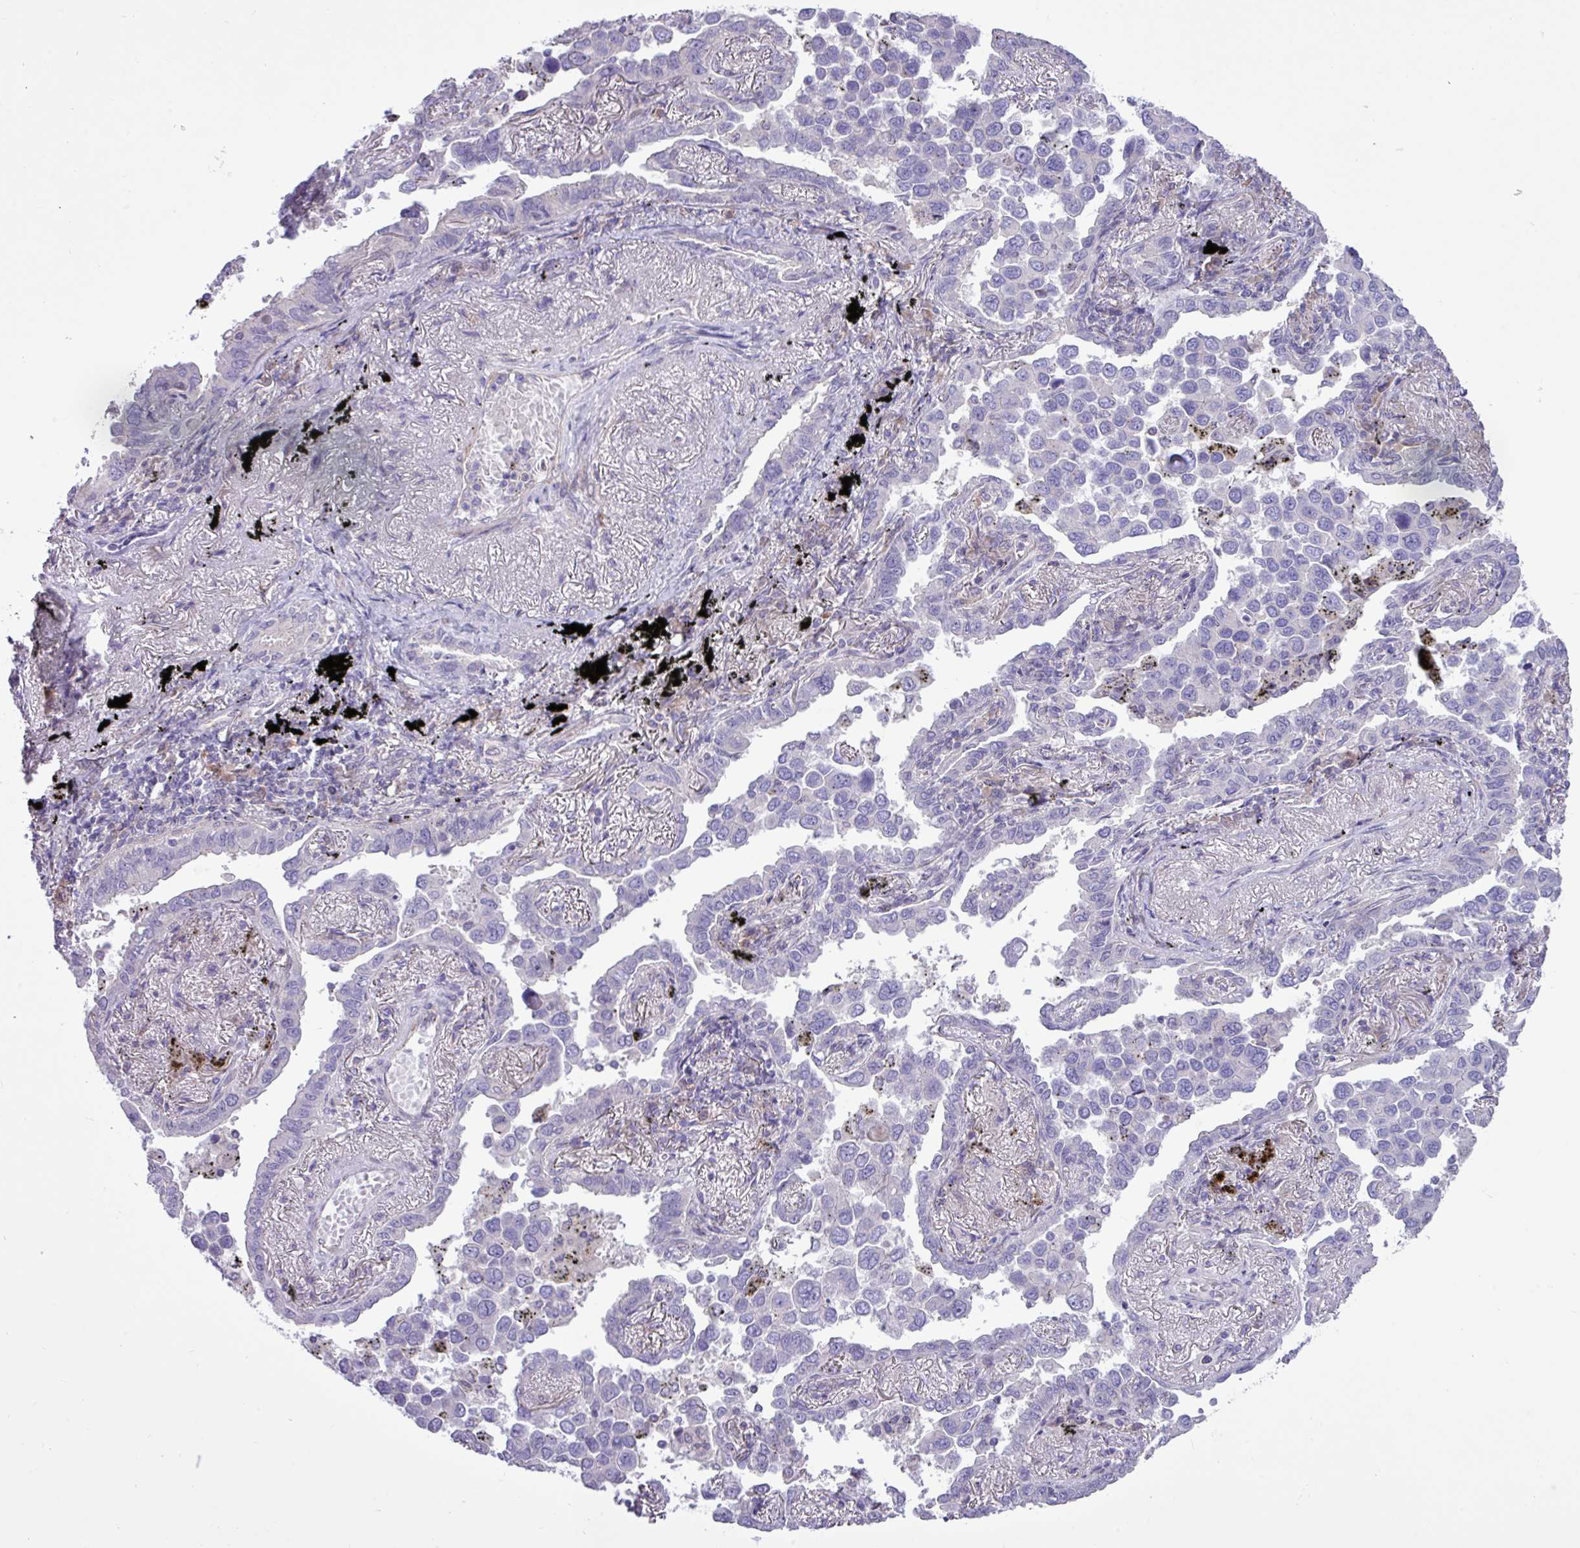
{"staining": {"intensity": "negative", "quantity": "none", "location": "none"}, "tissue": "lung cancer", "cell_type": "Tumor cells", "image_type": "cancer", "snomed": [{"axis": "morphology", "description": "Adenocarcinoma, NOS"}, {"axis": "topography", "description": "Lung"}], "caption": "Protein analysis of adenocarcinoma (lung) displays no significant staining in tumor cells.", "gene": "SPINK8", "patient": {"sex": "male", "age": 67}}